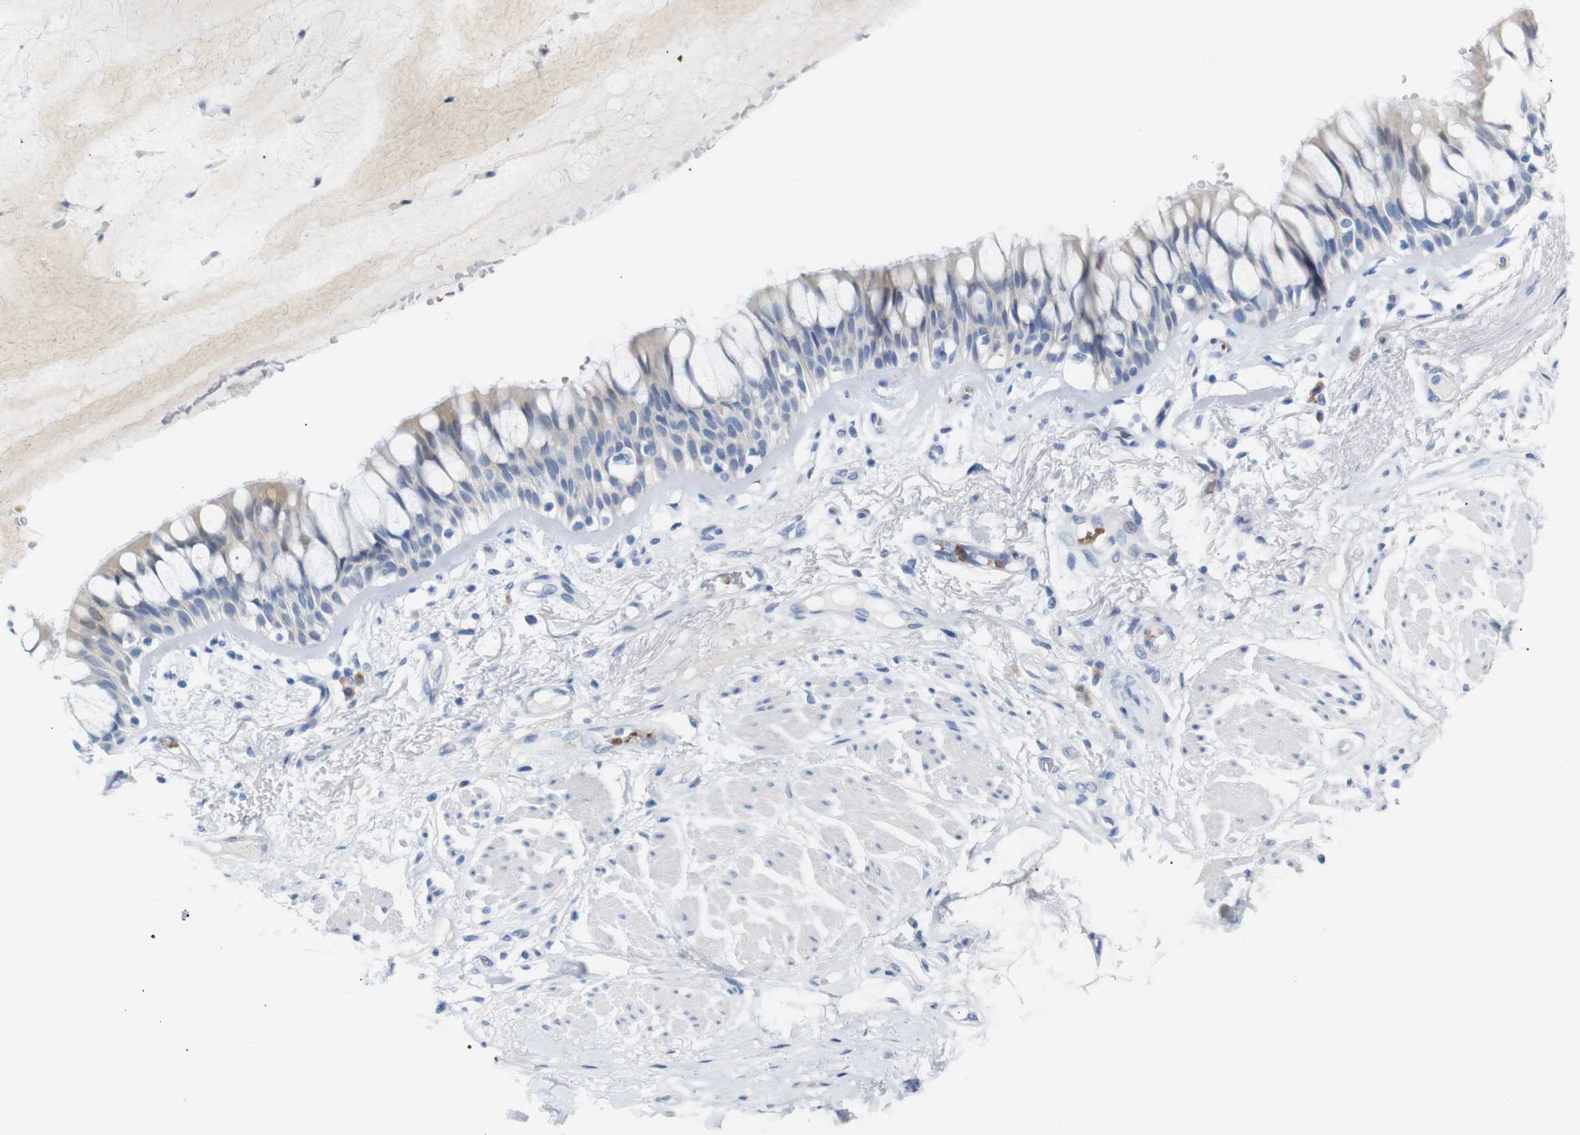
{"staining": {"intensity": "negative", "quantity": "none", "location": "none"}, "tissue": "bronchus", "cell_type": "Respiratory epithelial cells", "image_type": "normal", "snomed": [{"axis": "morphology", "description": "Normal tissue, NOS"}, {"axis": "topography", "description": "Bronchus"}], "caption": "Immunohistochemistry micrograph of normal bronchus: human bronchus stained with DAB (3,3'-diaminobenzidine) shows no significant protein positivity in respiratory epithelial cells.", "gene": "ERVMER34", "patient": {"sex": "male", "age": 66}}